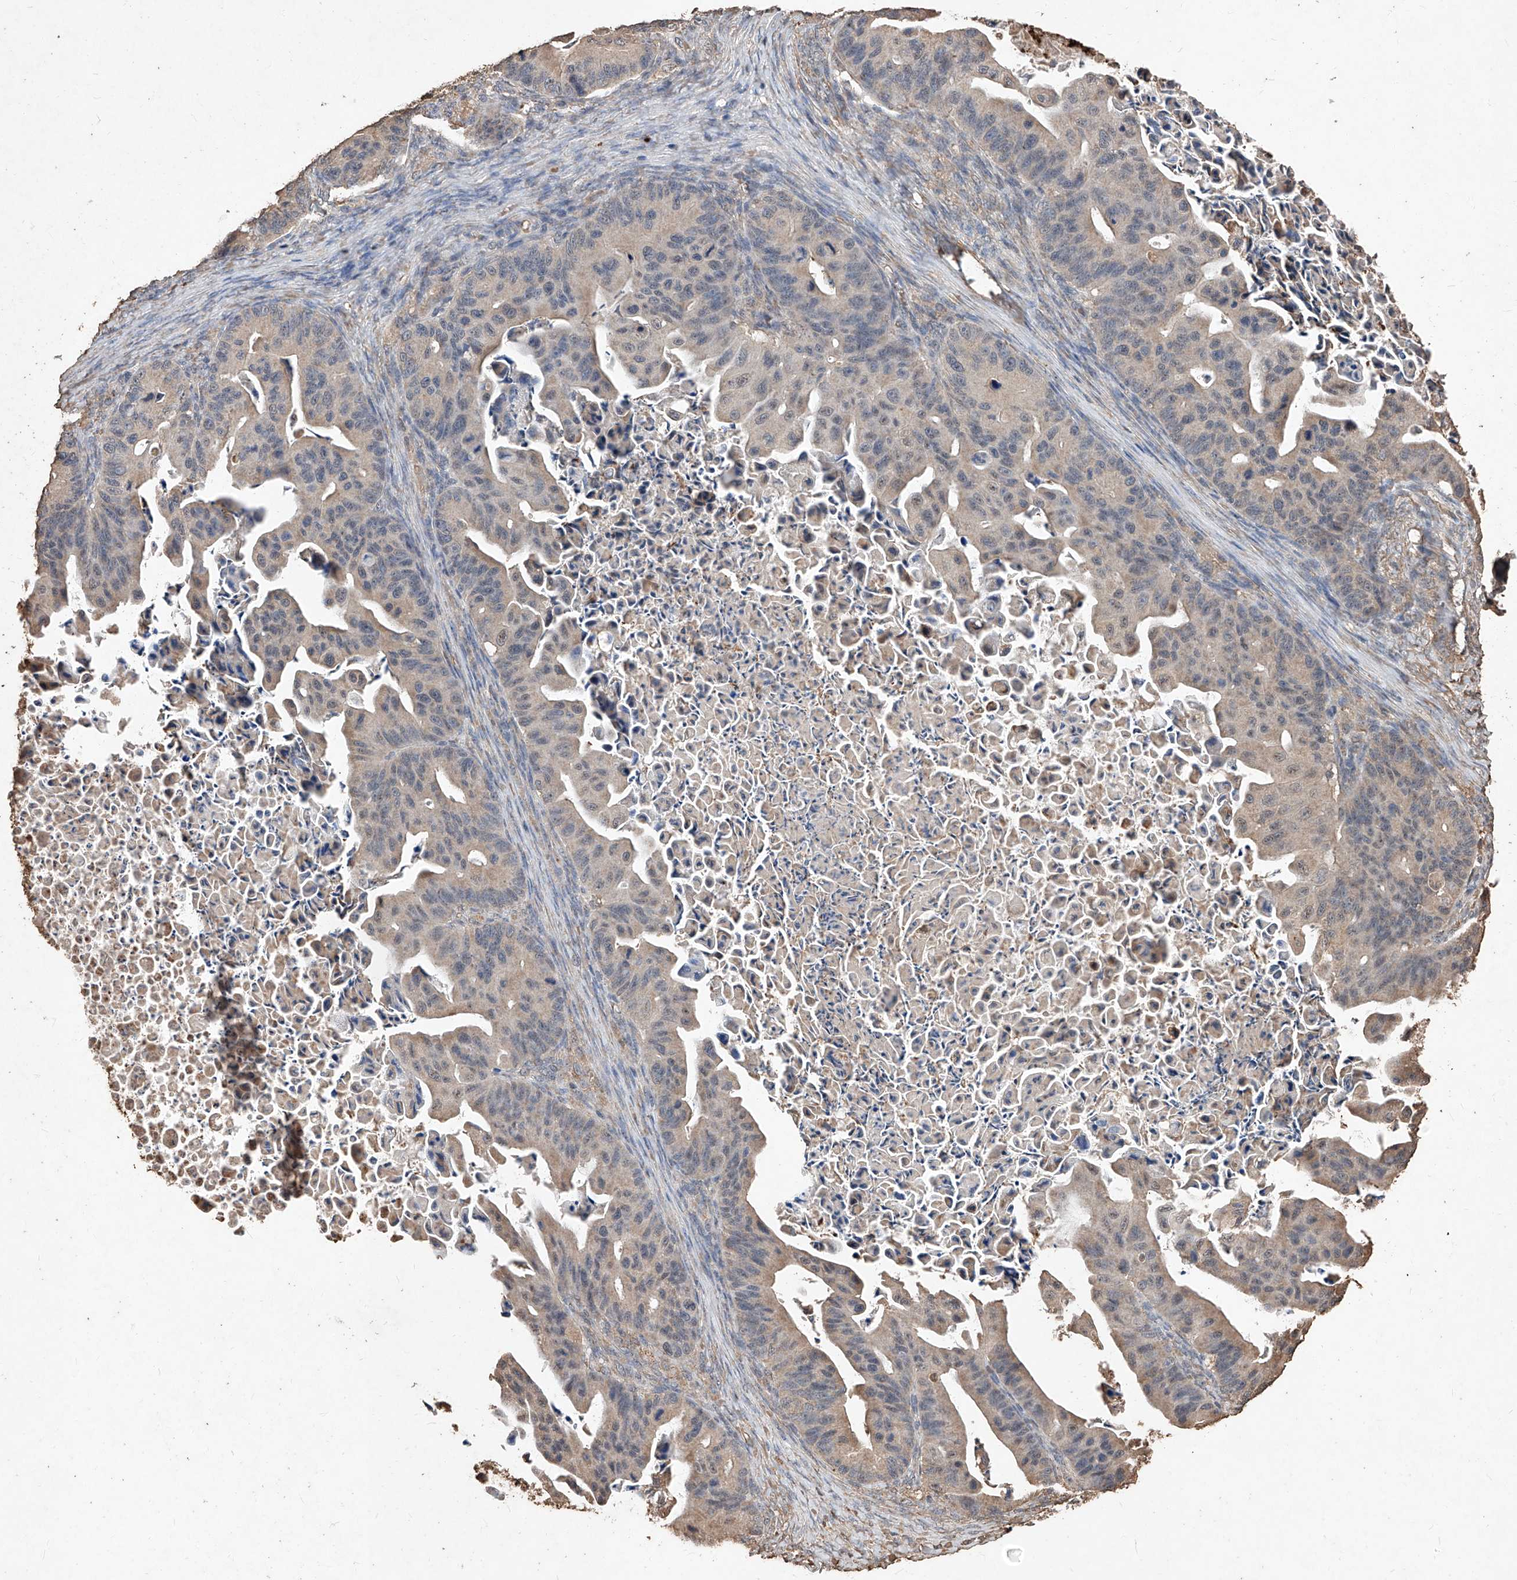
{"staining": {"intensity": "weak", "quantity": "25%-75%", "location": "cytoplasmic/membranous"}, "tissue": "ovarian cancer", "cell_type": "Tumor cells", "image_type": "cancer", "snomed": [{"axis": "morphology", "description": "Cystadenocarcinoma, mucinous, NOS"}, {"axis": "topography", "description": "Ovary"}], "caption": "Ovarian cancer (mucinous cystadenocarcinoma) stained with DAB IHC demonstrates low levels of weak cytoplasmic/membranous positivity in approximately 25%-75% of tumor cells.", "gene": "EML1", "patient": {"sex": "female", "age": 37}}